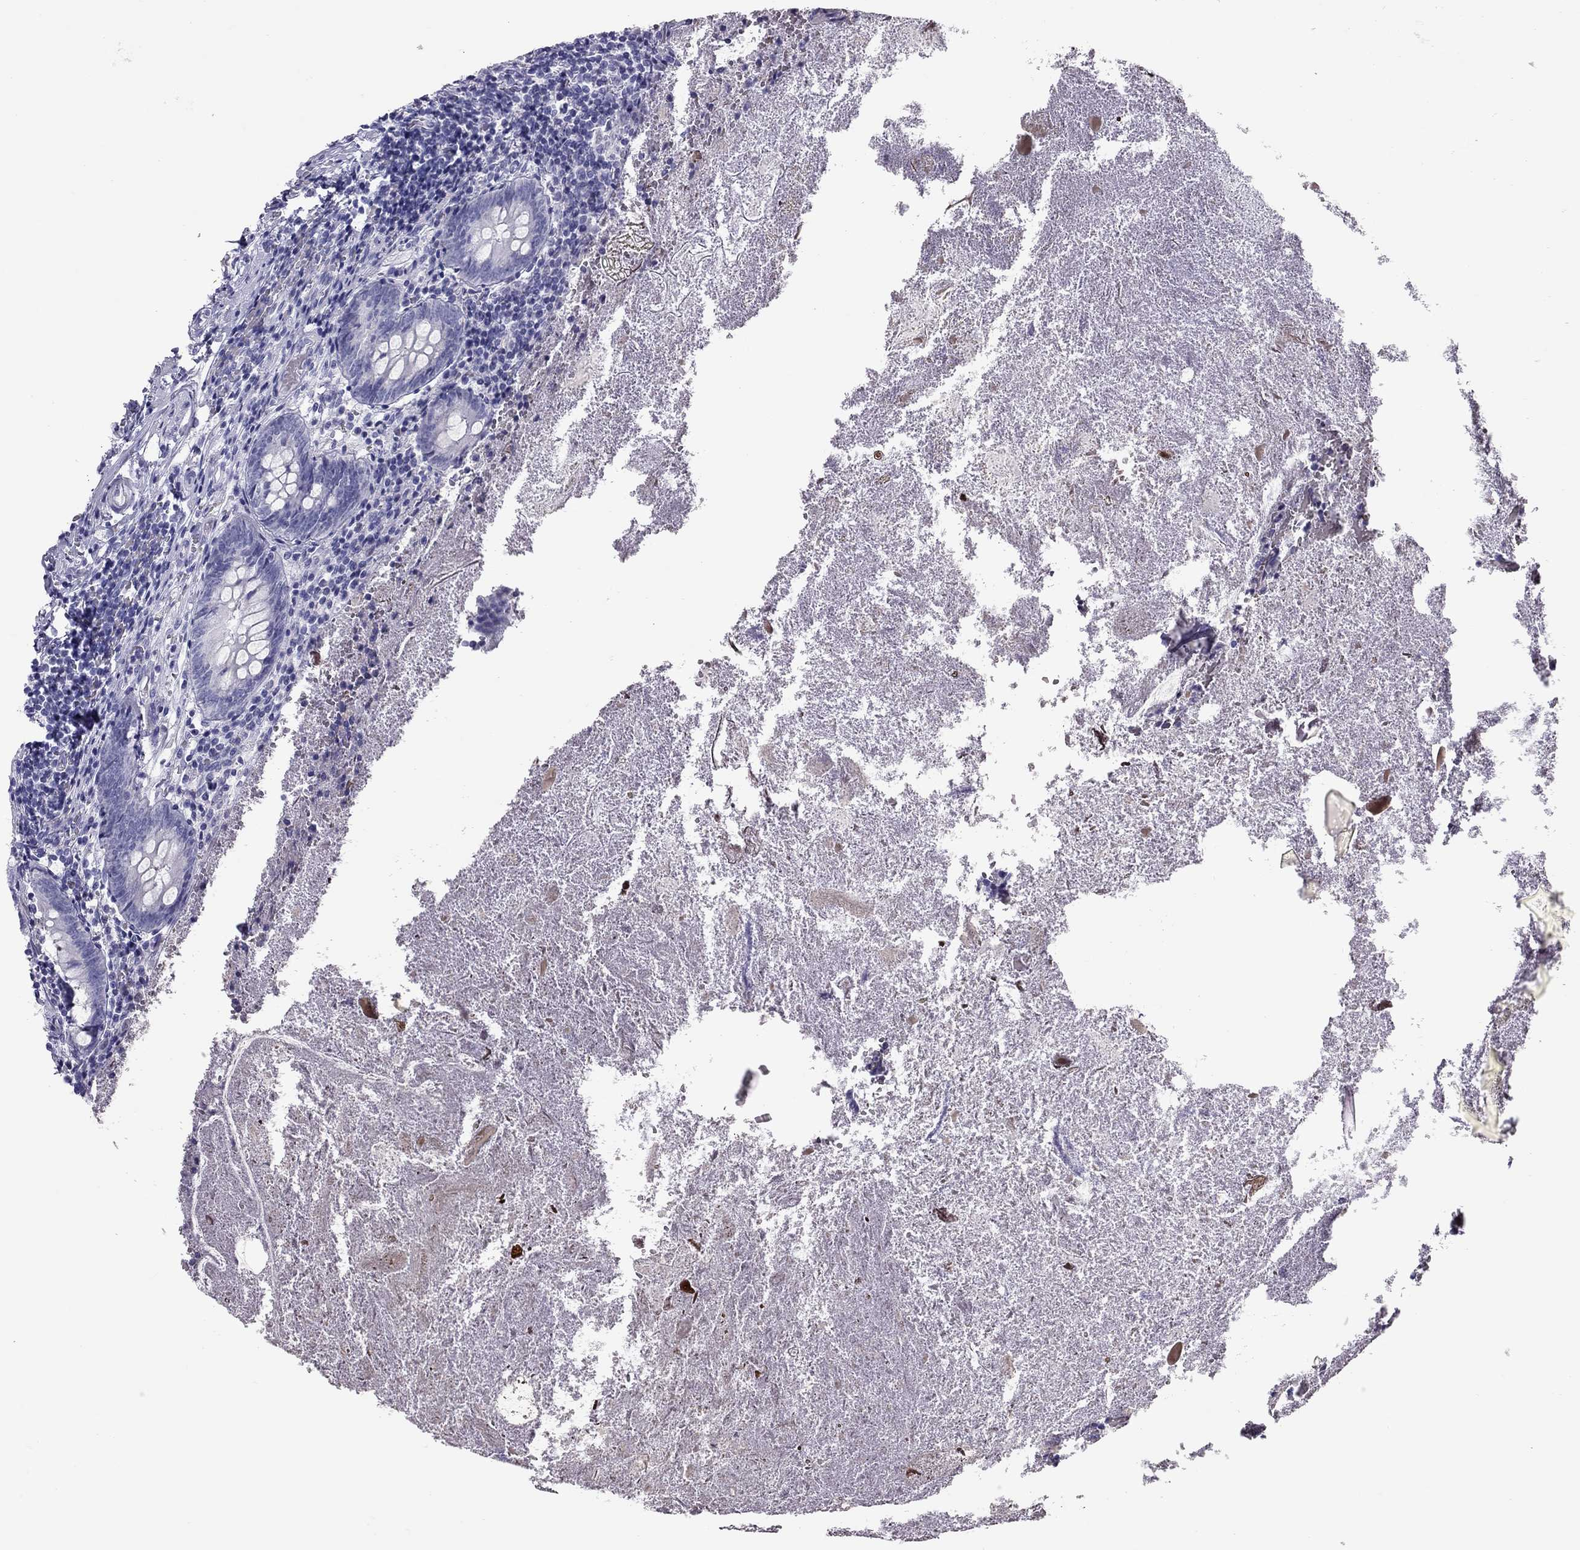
{"staining": {"intensity": "negative", "quantity": "none", "location": "none"}, "tissue": "appendix", "cell_type": "Glandular cells", "image_type": "normal", "snomed": [{"axis": "morphology", "description": "Normal tissue, NOS"}, {"axis": "topography", "description": "Appendix"}], "caption": "This image is of normal appendix stained with immunohistochemistry to label a protein in brown with the nuclei are counter-stained blue. There is no expression in glandular cells. (IHC, brightfield microscopy, high magnification).", "gene": "STAG3", "patient": {"sex": "female", "age": 23}}